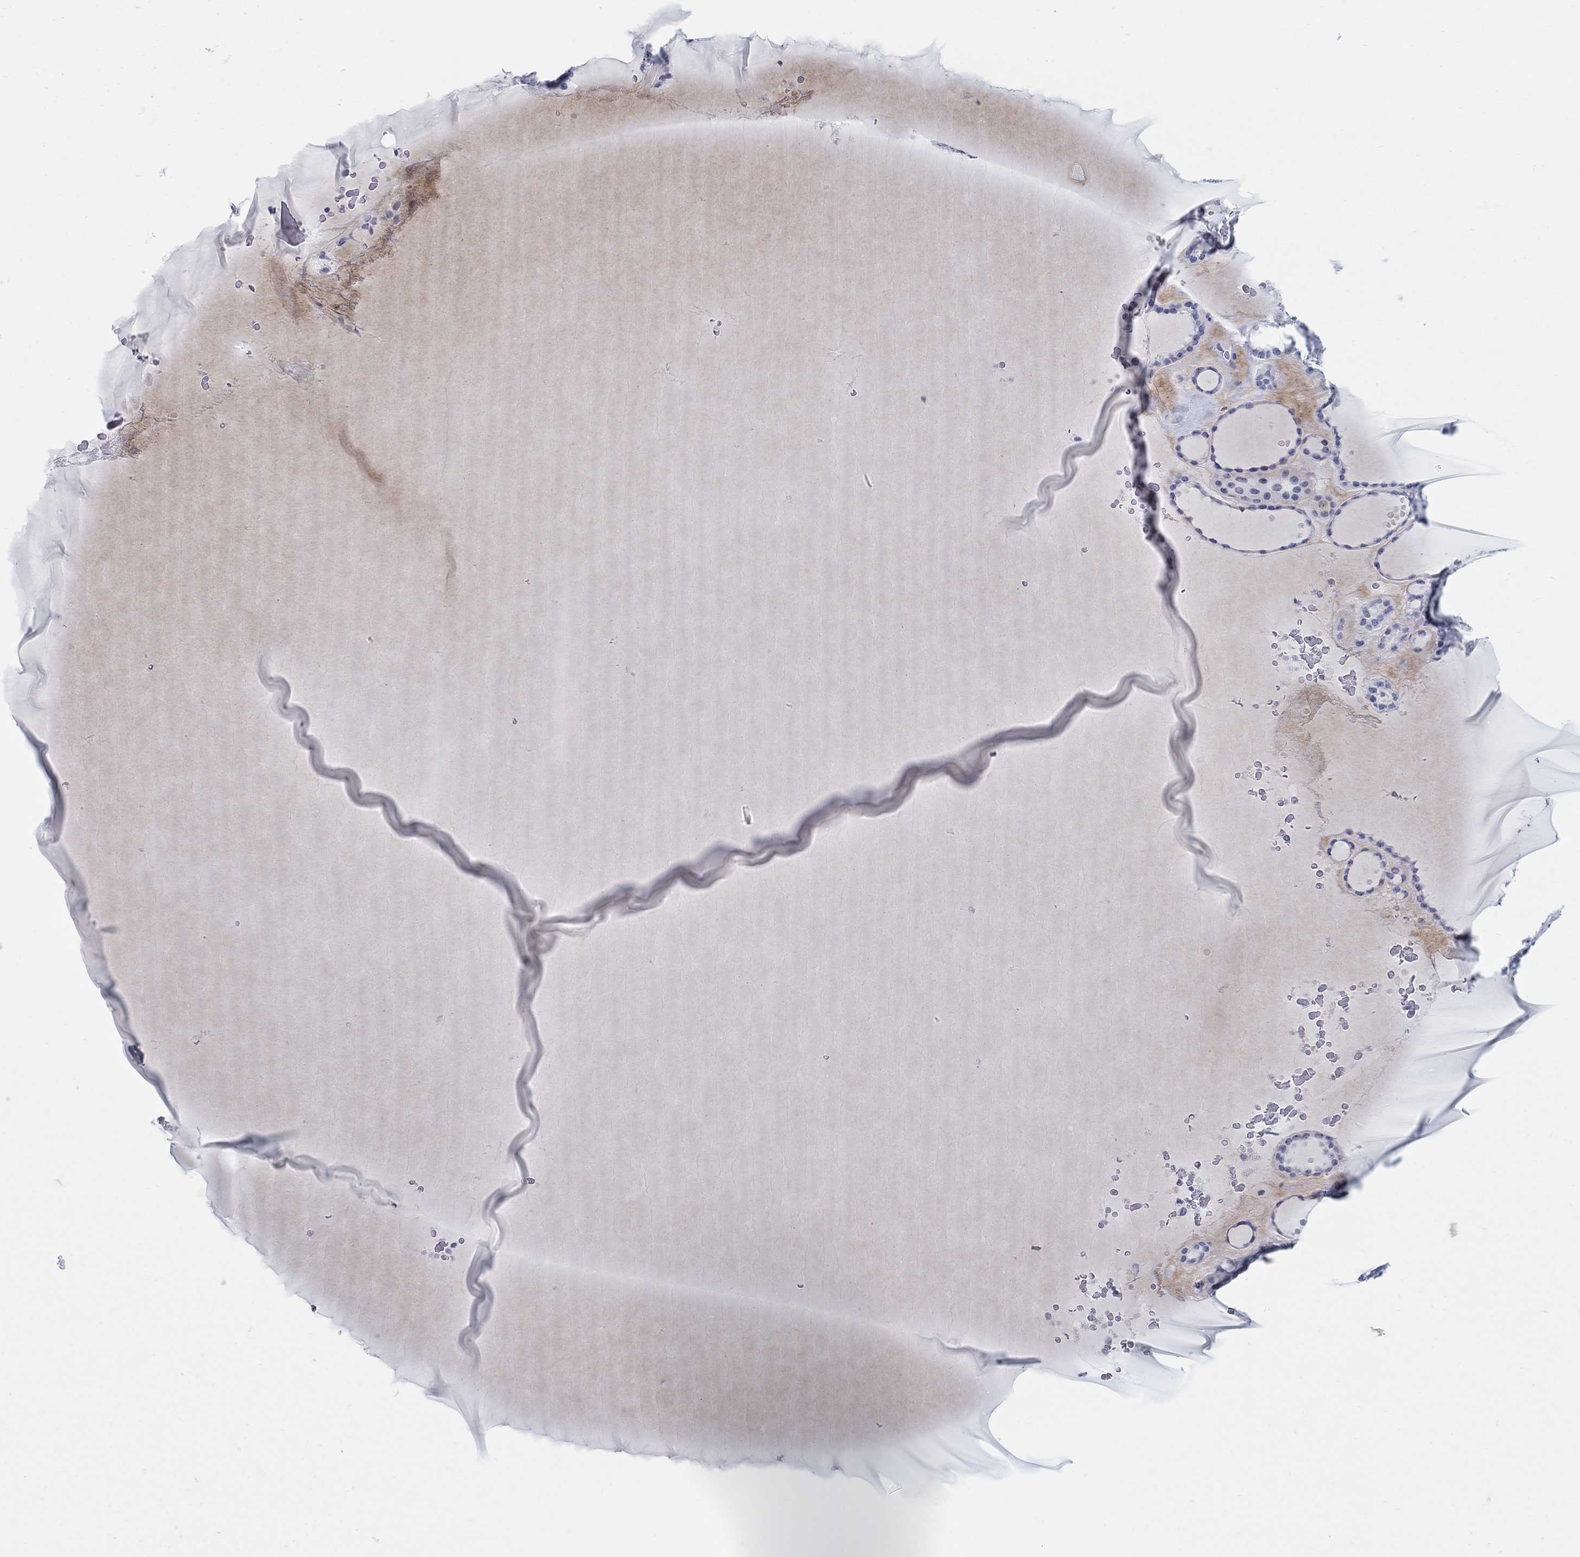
{"staining": {"intensity": "negative", "quantity": "none", "location": "none"}, "tissue": "thyroid gland", "cell_type": "Glandular cells", "image_type": "normal", "snomed": [{"axis": "morphology", "description": "Normal tissue, NOS"}, {"axis": "topography", "description": "Thyroid gland"}], "caption": "Protein analysis of benign thyroid gland exhibits no significant expression in glandular cells.", "gene": "AKR1C1", "patient": {"sex": "male", "age": 63}}